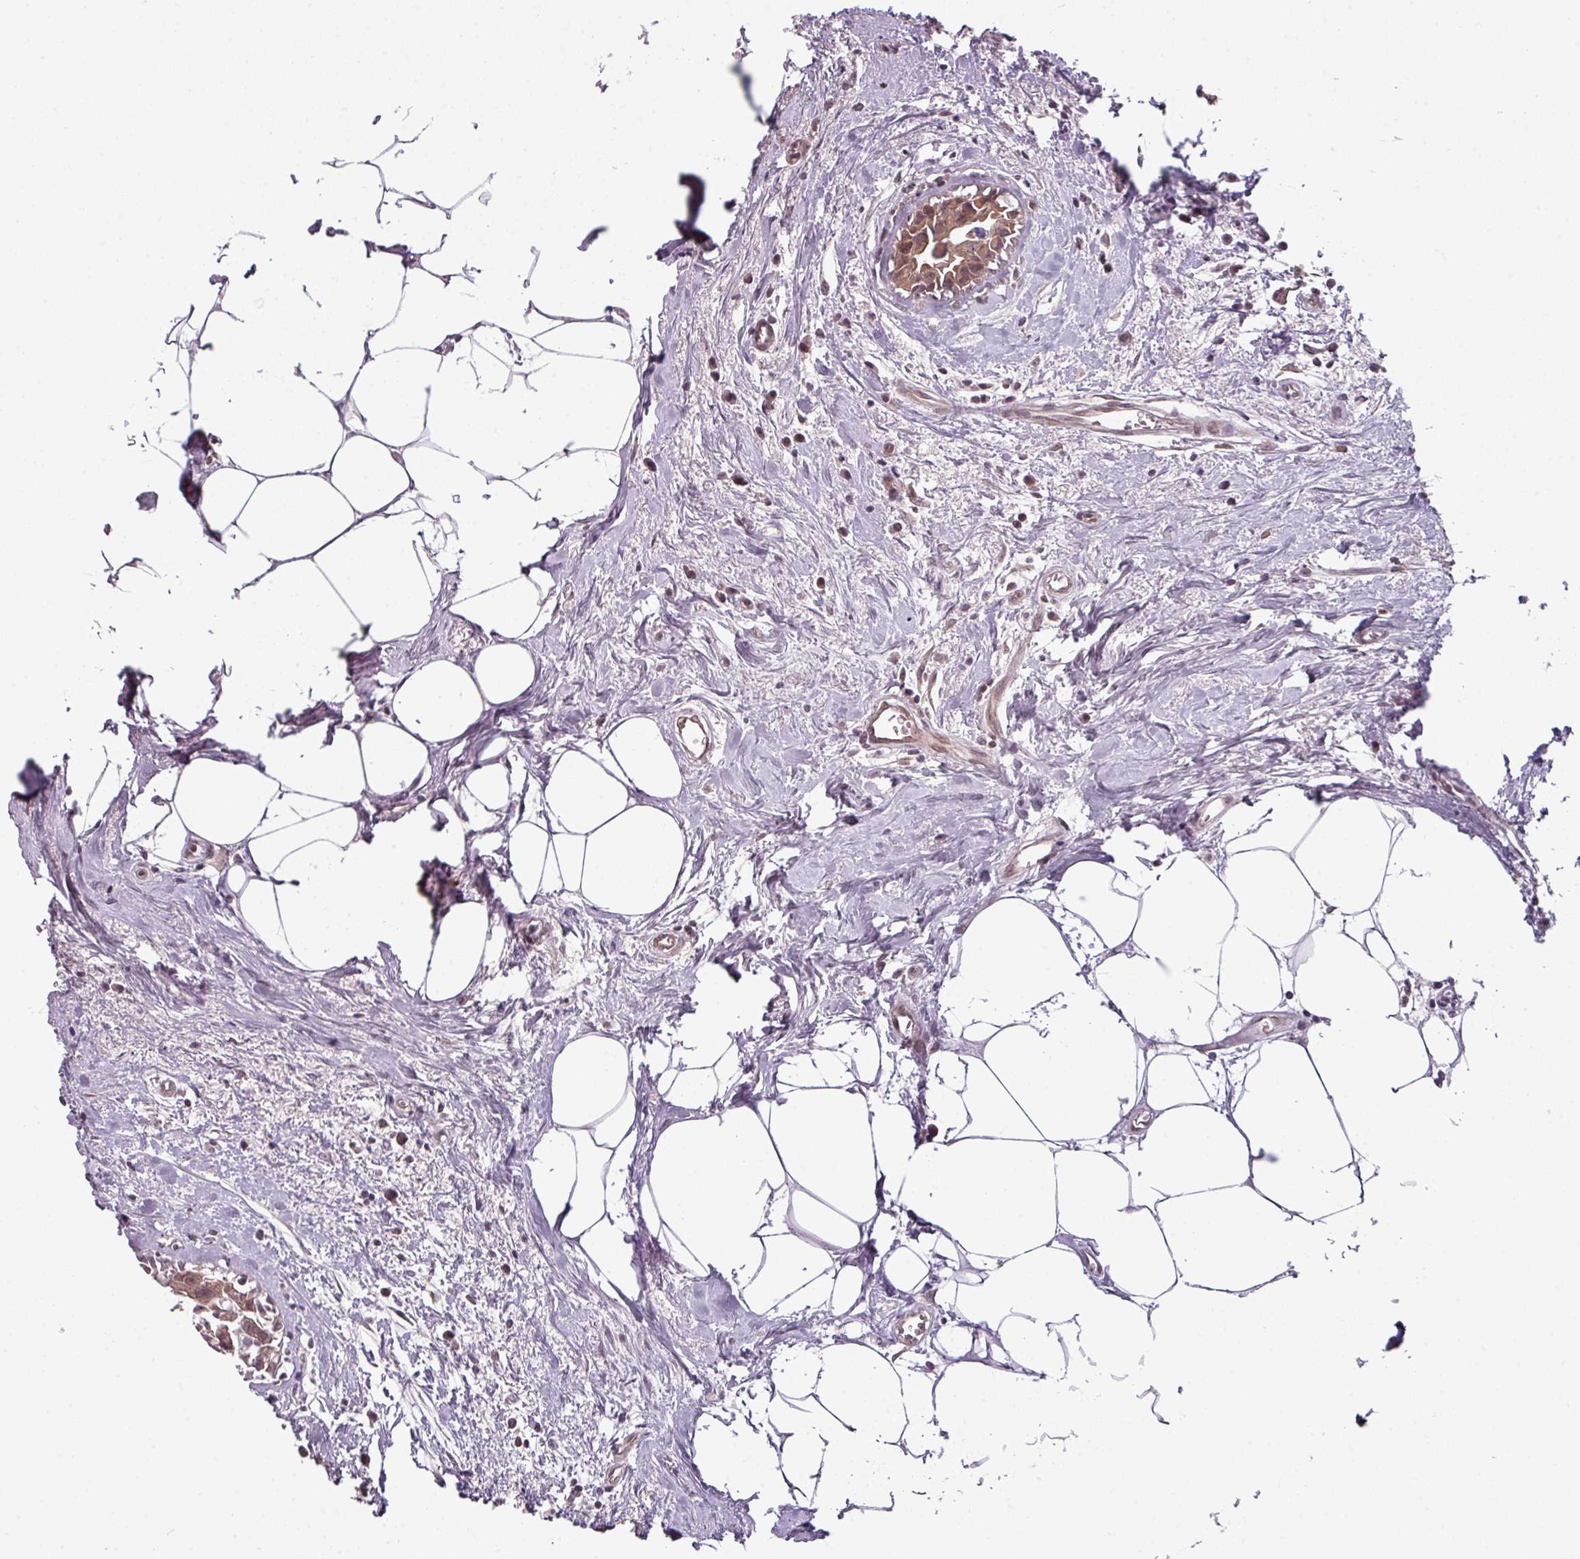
{"staining": {"intensity": "moderate", "quantity": ">75%", "location": "cytoplasmic/membranous,nuclear"}, "tissue": "breast cancer", "cell_type": "Tumor cells", "image_type": "cancer", "snomed": [{"axis": "morphology", "description": "Carcinoma, NOS"}, {"axis": "topography", "description": "Breast"}], "caption": "Immunohistochemical staining of breast carcinoma demonstrates medium levels of moderate cytoplasmic/membranous and nuclear positivity in about >75% of tumor cells. The staining is performed using DAB brown chromogen to label protein expression. The nuclei are counter-stained blue using hematoxylin.", "gene": "DERPC", "patient": {"sex": "female", "age": 60}}